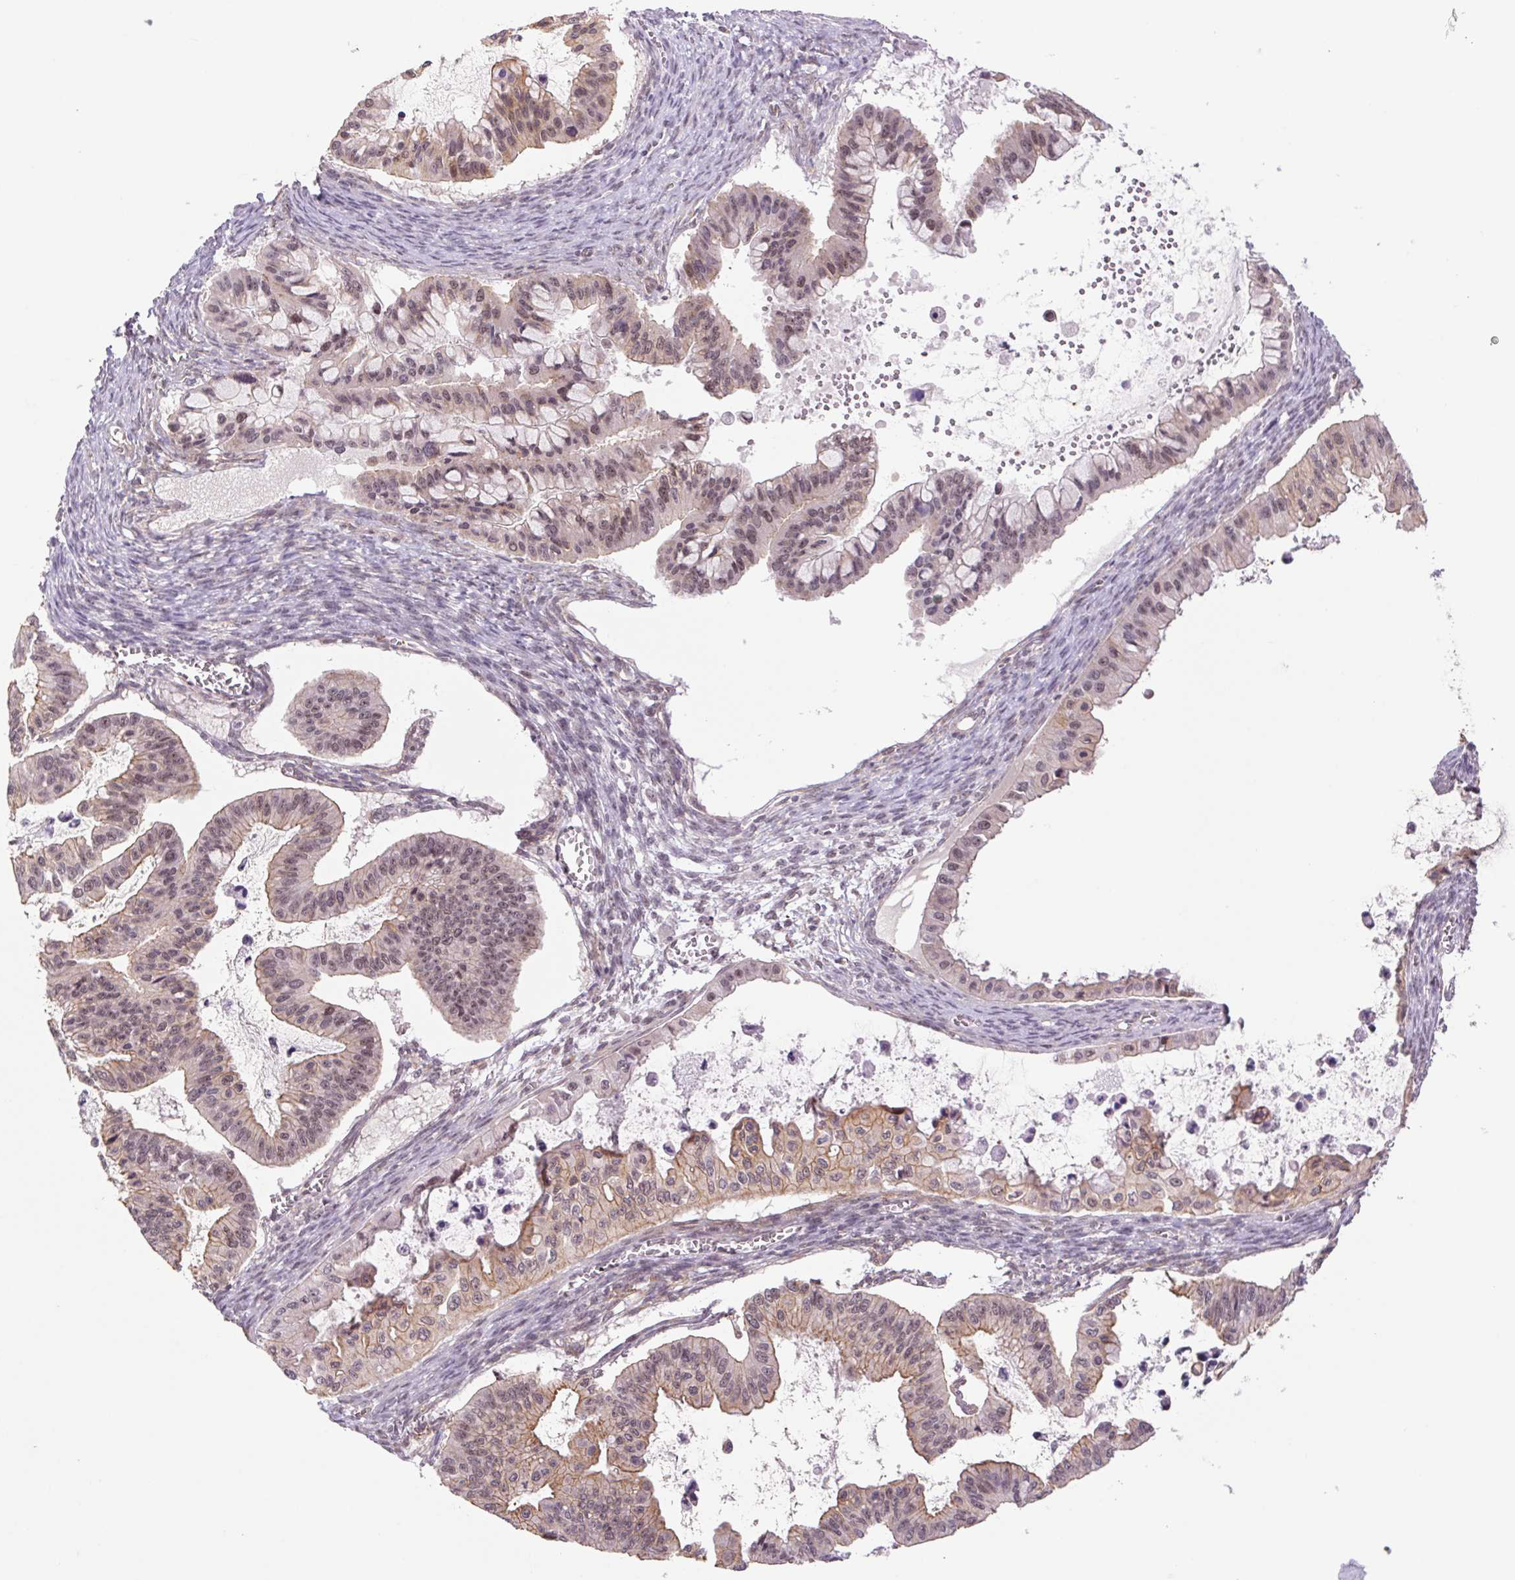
{"staining": {"intensity": "moderate", "quantity": ">75%", "location": "cytoplasmic/membranous,nuclear"}, "tissue": "ovarian cancer", "cell_type": "Tumor cells", "image_type": "cancer", "snomed": [{"axis": "morphology", "description": "Cystadenocarcinoma, mucinous, NOS"}, {"axis": "topography", "description": "Ovary"}], "caption": "Immunohistochemistry (IHC) micrograph of neoplastic tissue: human mucinous cystadenocarcinoma (ovarian) stained using immunohistochemistry (IHC) reveals medium levels of moderate protein expression localized specifically in the cytoplasmic/membranous and nuclear of tumor cells, appearing as a cytoplasmic/membranous and nuclear brown color.", "gene": "CWC25", "patient": {"sex": "female", "age": 72}}